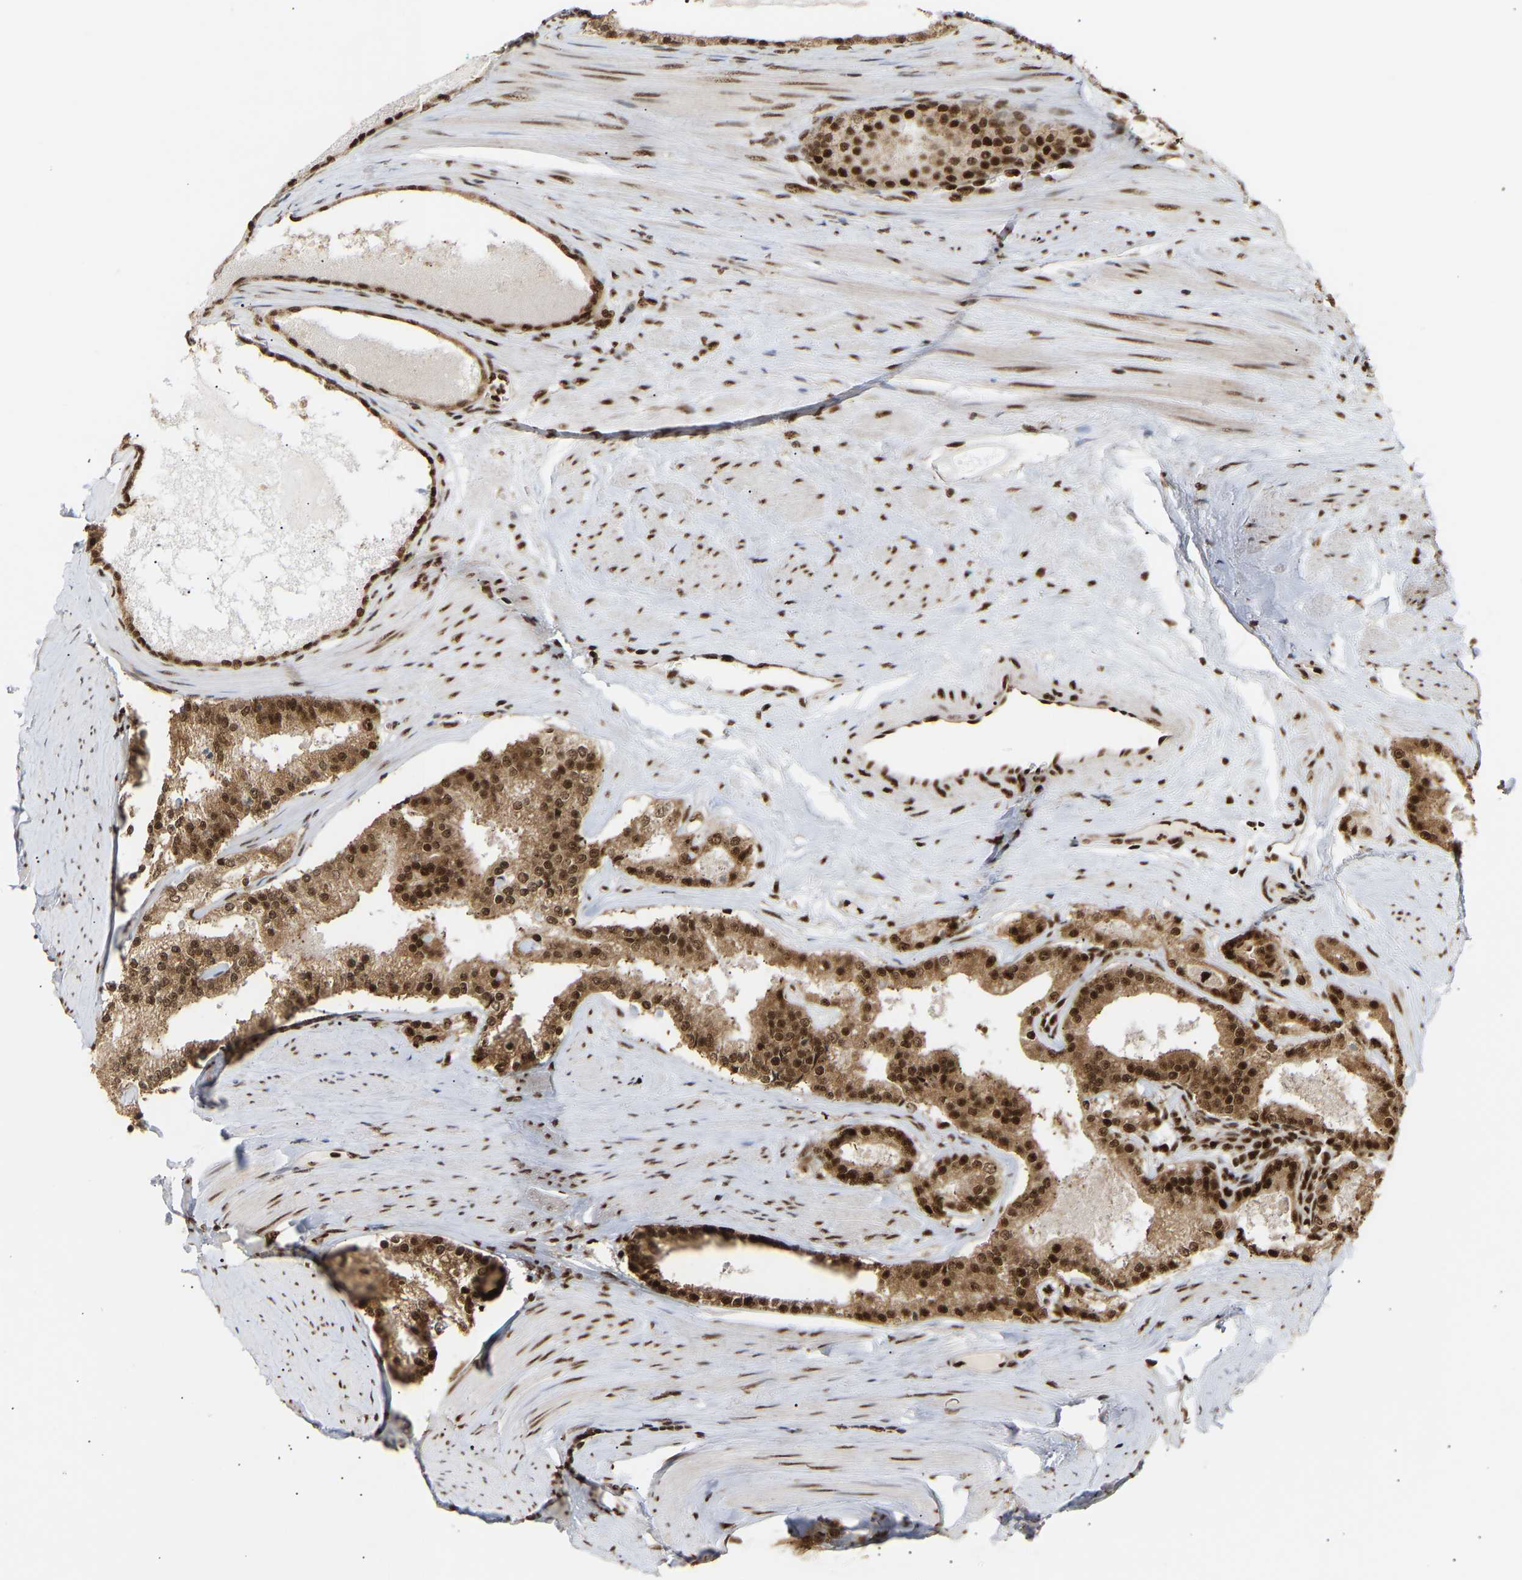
{"staining": {"intensity": "strong", "quantity": ">75%", "location": "cytoplasmic/membranous,nuclear"}, "tissue": "prostate cancer", "cell_type": "Tumor cells", "image_type": "cancer", "snomed": [{"axis": "morphology", "description": "Adenocarcinoma, Low grade"}, {"axis": "topography", "description": "Prostate"}], "caption": "Approximately >75% of tumor cells in prostate low-grade adenocarcinoma demonstrate strong cytoplasmic/membranous and nuclear protein positivity as visualized by brown immunohistochemical staining.", "gene": "ALYREF", "patient": {"sex": "male", "age": 70}}